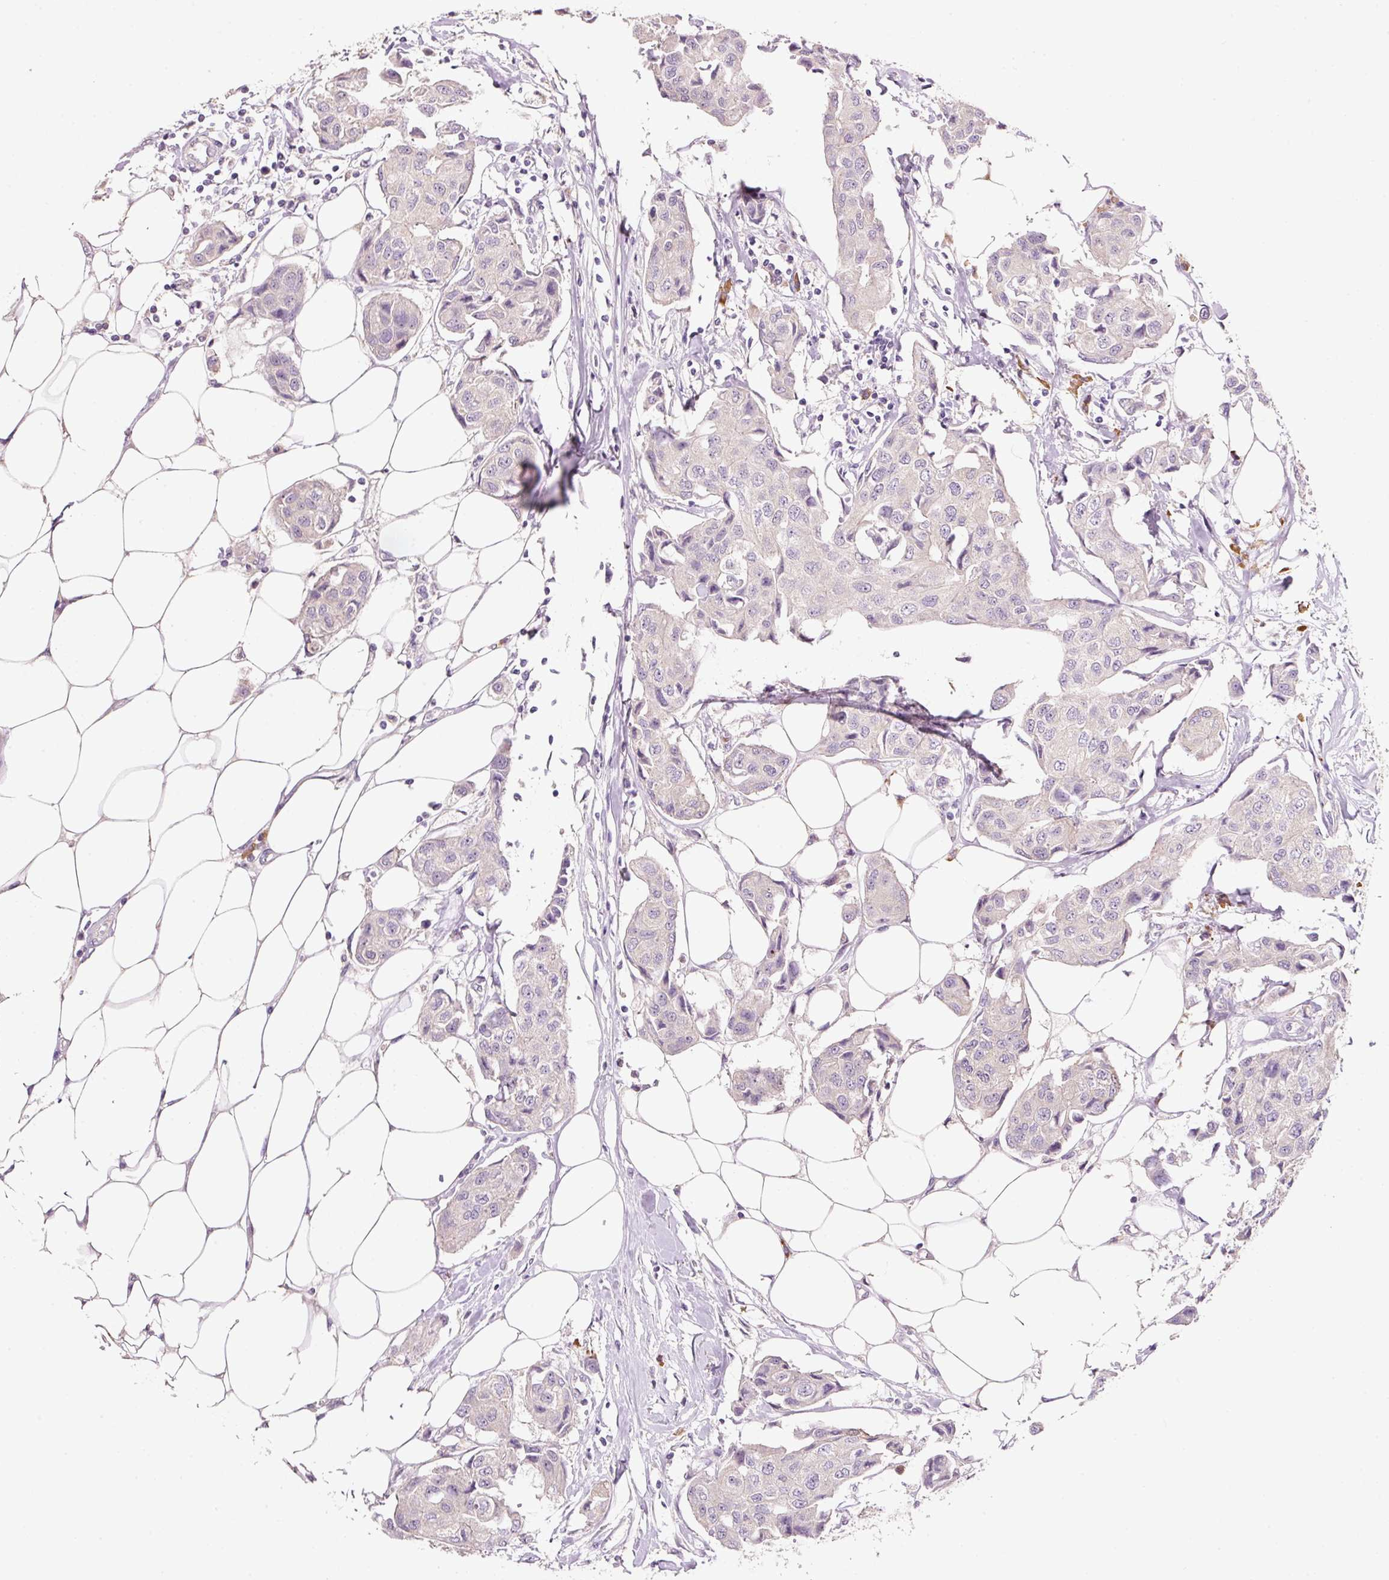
{"staining": {"intensity": "negative", "quantity": "none", "location": "none"}, "tissue": "breast cancer", "cell_type": "Tumor cells", "image_type": "cancer", "snomed": [{"axis": "morphology", "description": "Duct carcinoma"}, {"axis": "topography", "description": "Breast"}, {"axis": "topography", "description": "Lymph node"}], "caption": "Immunohistochemical staining of breast intraductal carcinoma exhibits no significant positivity in tumor cells. (Brightfield microscopy of DAB (3,3'-diaminobenzidine) immunohistochemistry at high magnification).", "gene": "TENT5C", "patient": {"sex": "female", "age": 80}}